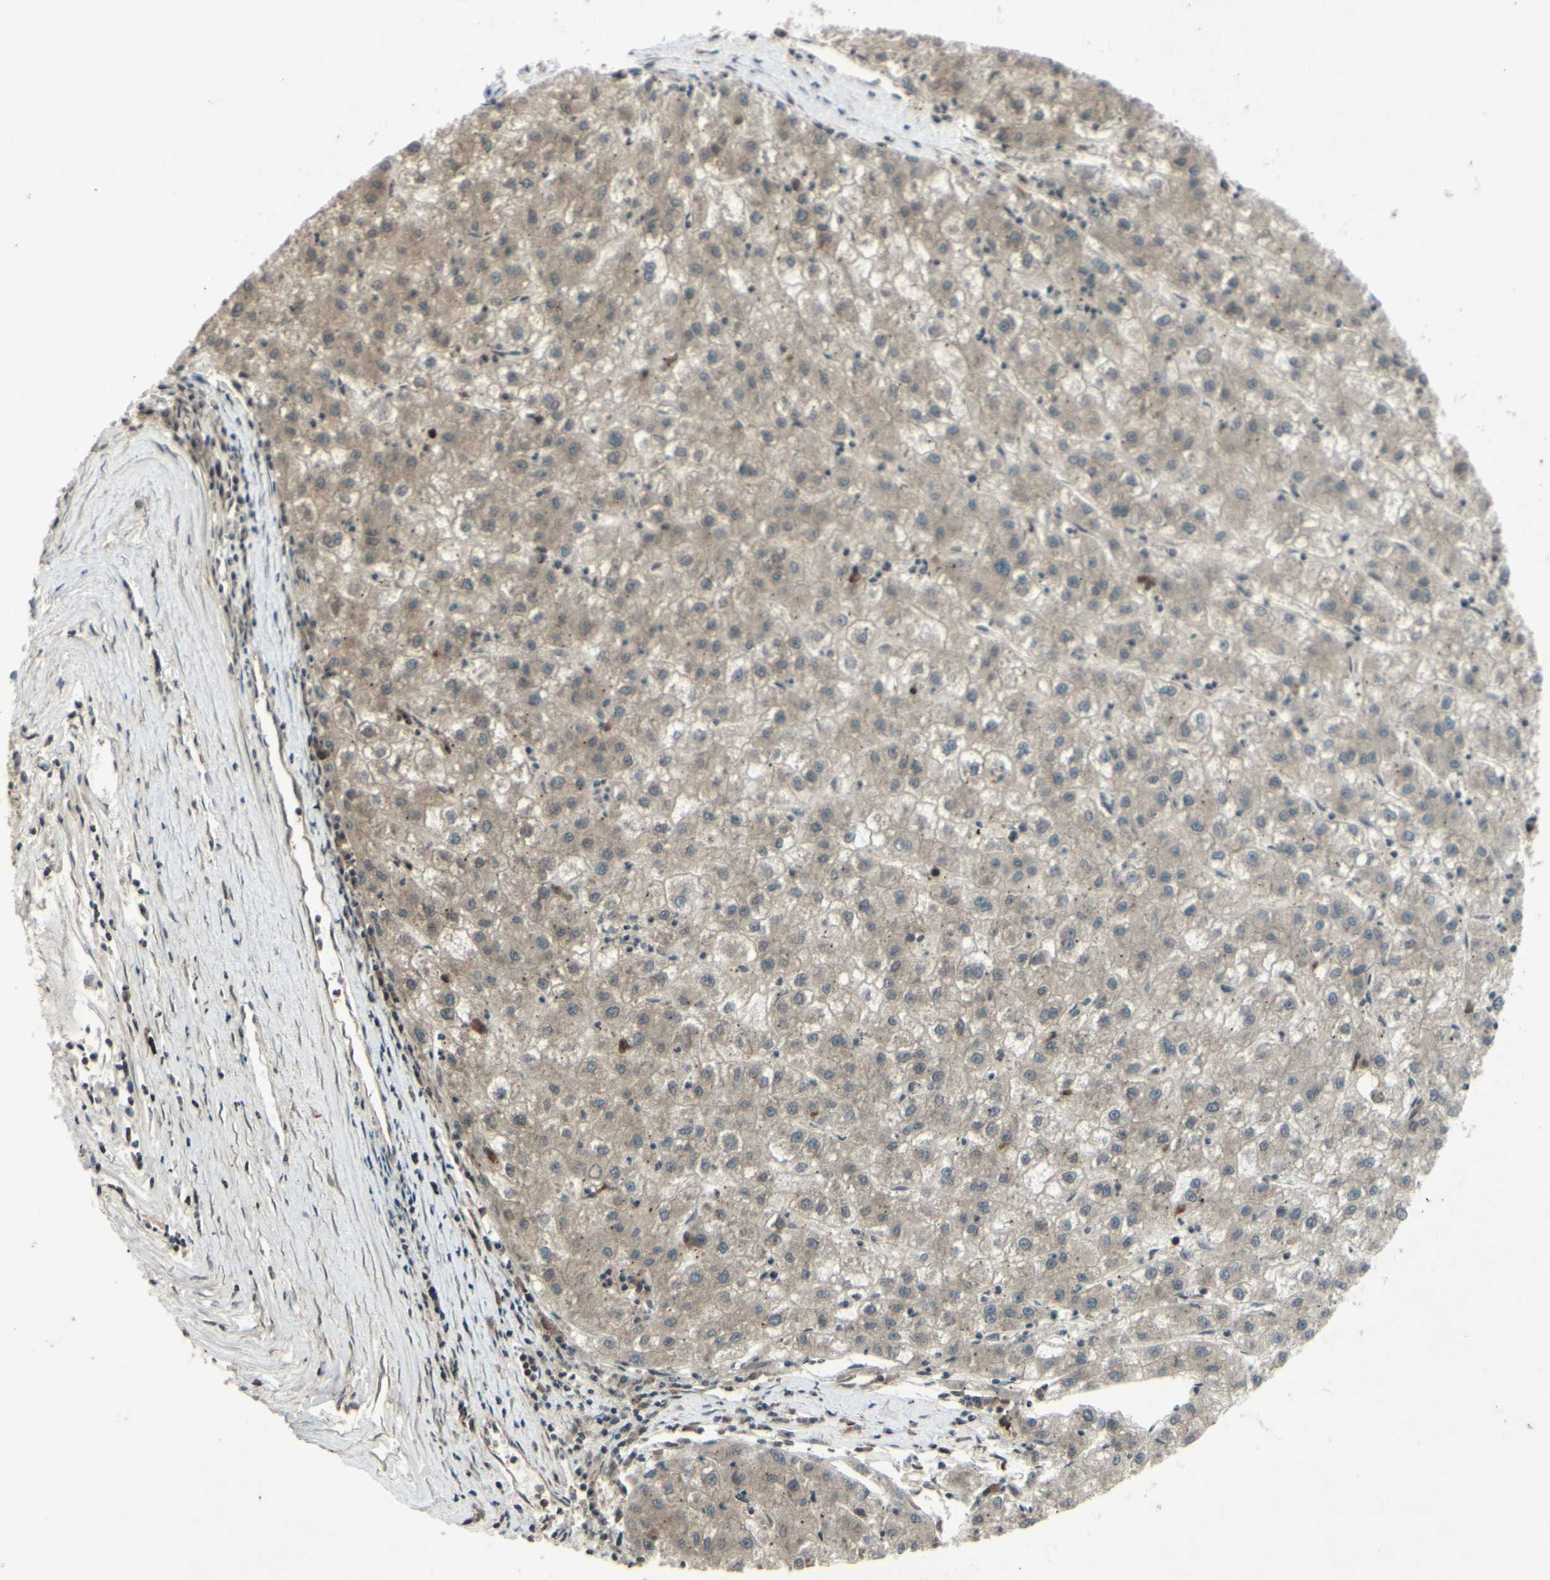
{"staining": {"intensity": "weak", "quantity": ">75%", "location": "cytoplasmic/membranous"}, "tissue": "liver cancer", "cell_type": "Tumor cells", "image_type": "cancer", "snomed": [{"axis": "morphology", "description": "Carcinoma, Hepatocellular, NOS"}, {"axis": "topography", "description": "Liver"}], "caption": "Immunohistochemistry (DAB (3,3'-diaminobenzidine)) staining of hepatocellular carcinoma (liver) reveals weak cytoplasmic/membranous protein positivity in about >75% of tumor cells.", "gene": "BLNK", "patient": {"sex": "male", "age": 72}}